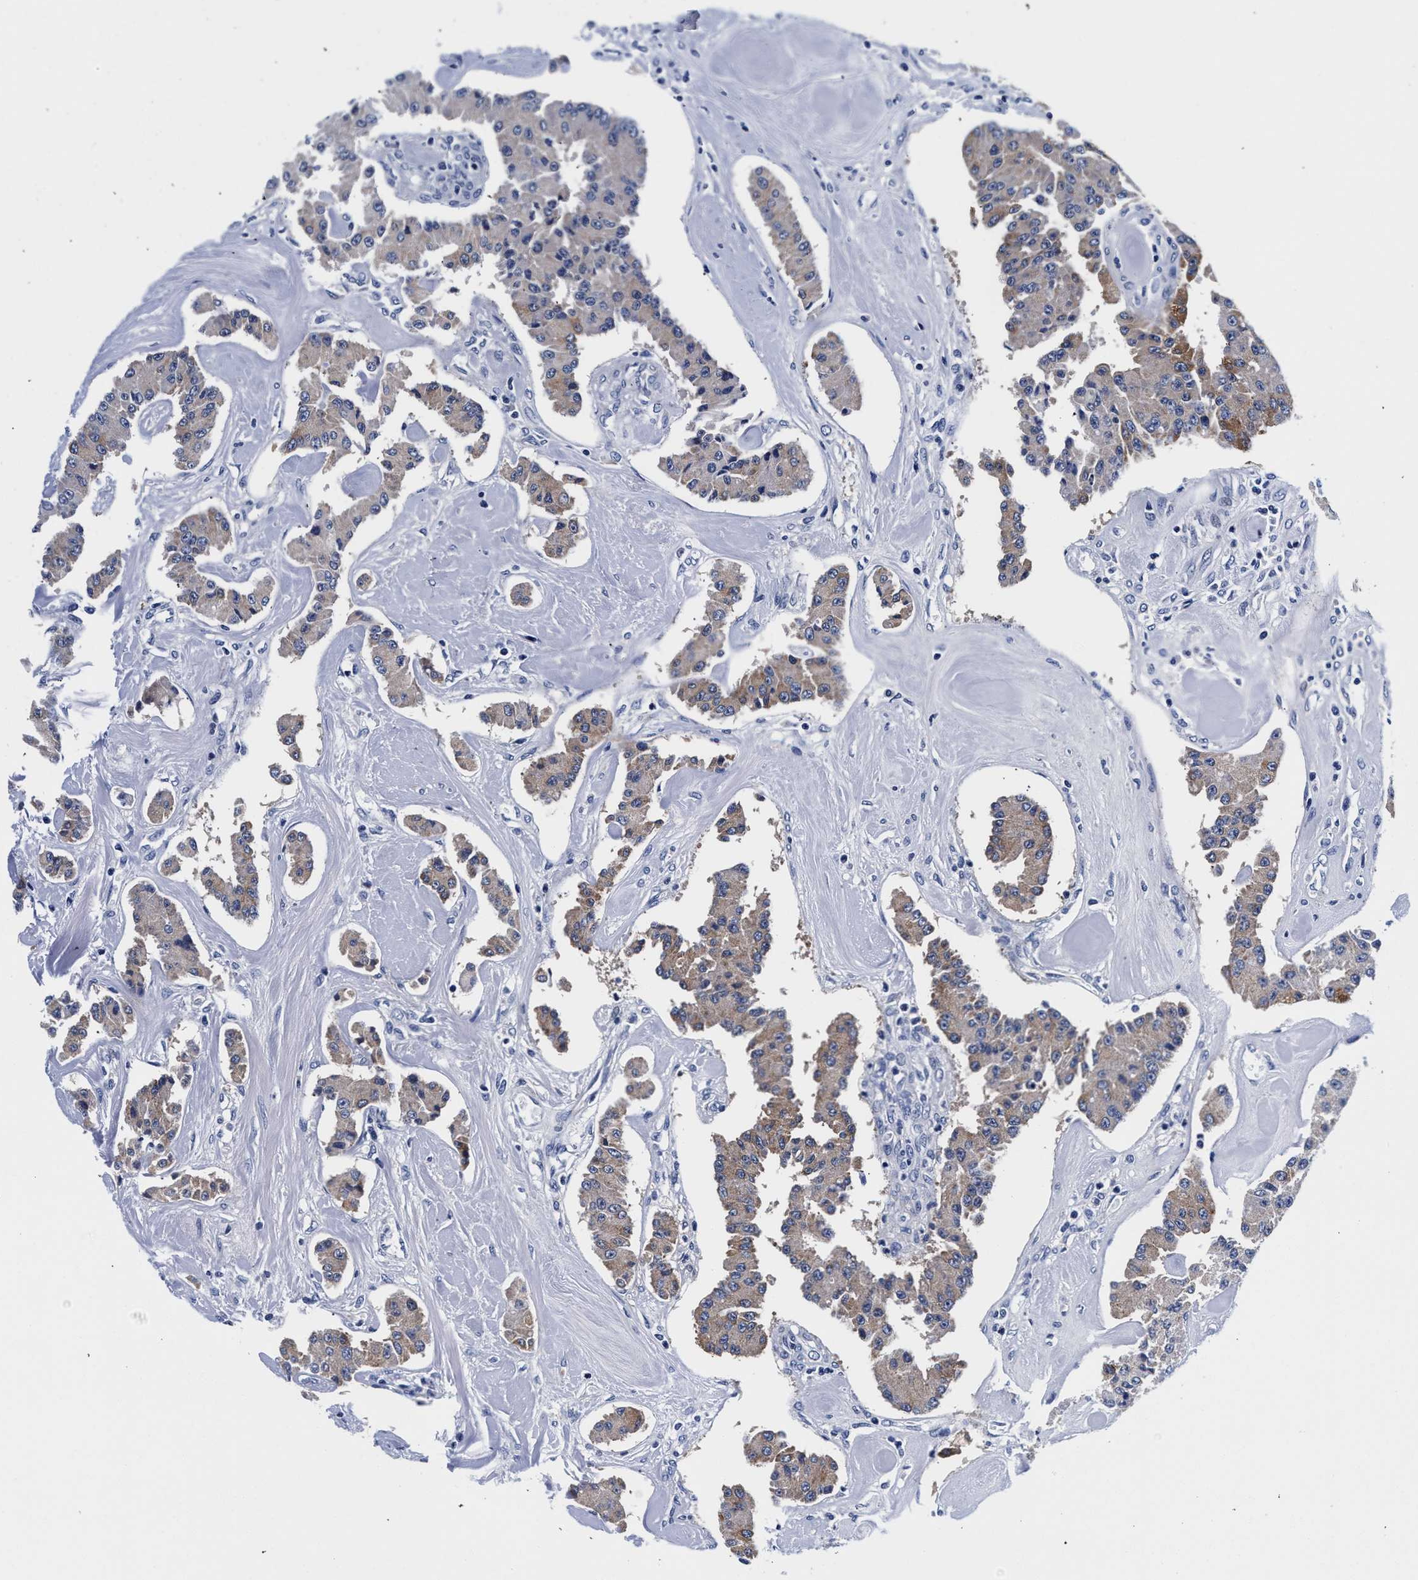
{"staining": {"intensity": "moderate", "quantity": "25%-75%", "location": "cytoplasmic/membranous"}, "tissue": "carcinoid", "cell_type": "Tumor cells", "image_type": "cancer", "snomed": [{"axis": "morphology", "description": "Carcinoid, malignant, NOS"}, {"axis": "topography", "description": "Pancreas"}], "caption": "Protein staining of malignant carcinoid tissue shows moderate cytoplasmic/membranous expression in approximately 25%-75% of tumor cells.", "gene": "RAB3B", "patient": {"sex": "male", "age": 41}}